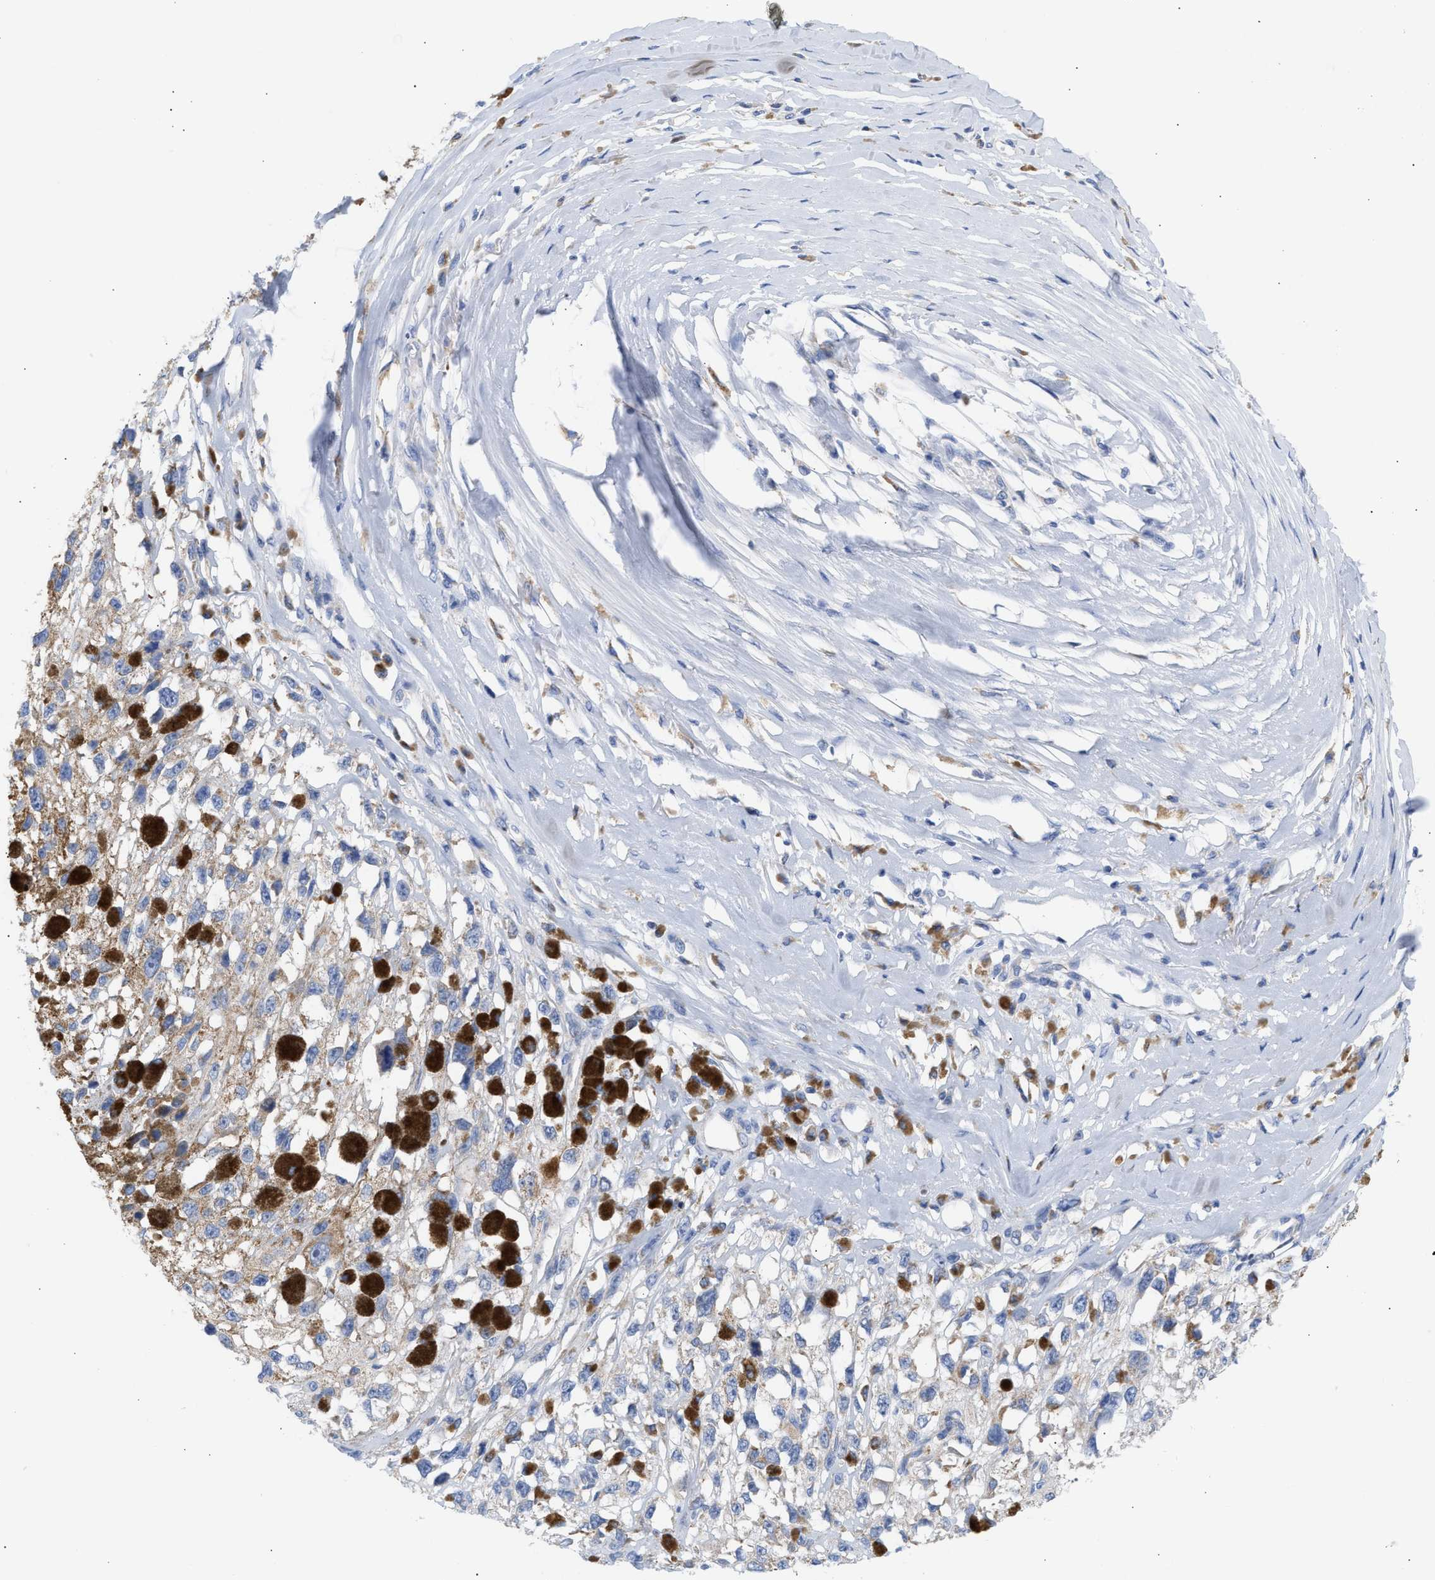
{"staining": {"intensity": "weak", "quantity": "<25%", "location": "cytoplasmic/membranous"}, "tissue": "melanoma", "cell_type": "Tumor cells", "image_type": "cancer", "snomed": [{"axis": "morphology", "description": "Malignant melanoma, Metastatic site"}, {"axis": "topography", "description": "Lymph node"}], "caption": "The micrograph displays no significant staining in tumor cells of melanoma.", "gene": "ACOT13", "patient": {"sex": "male", "age": 59}}